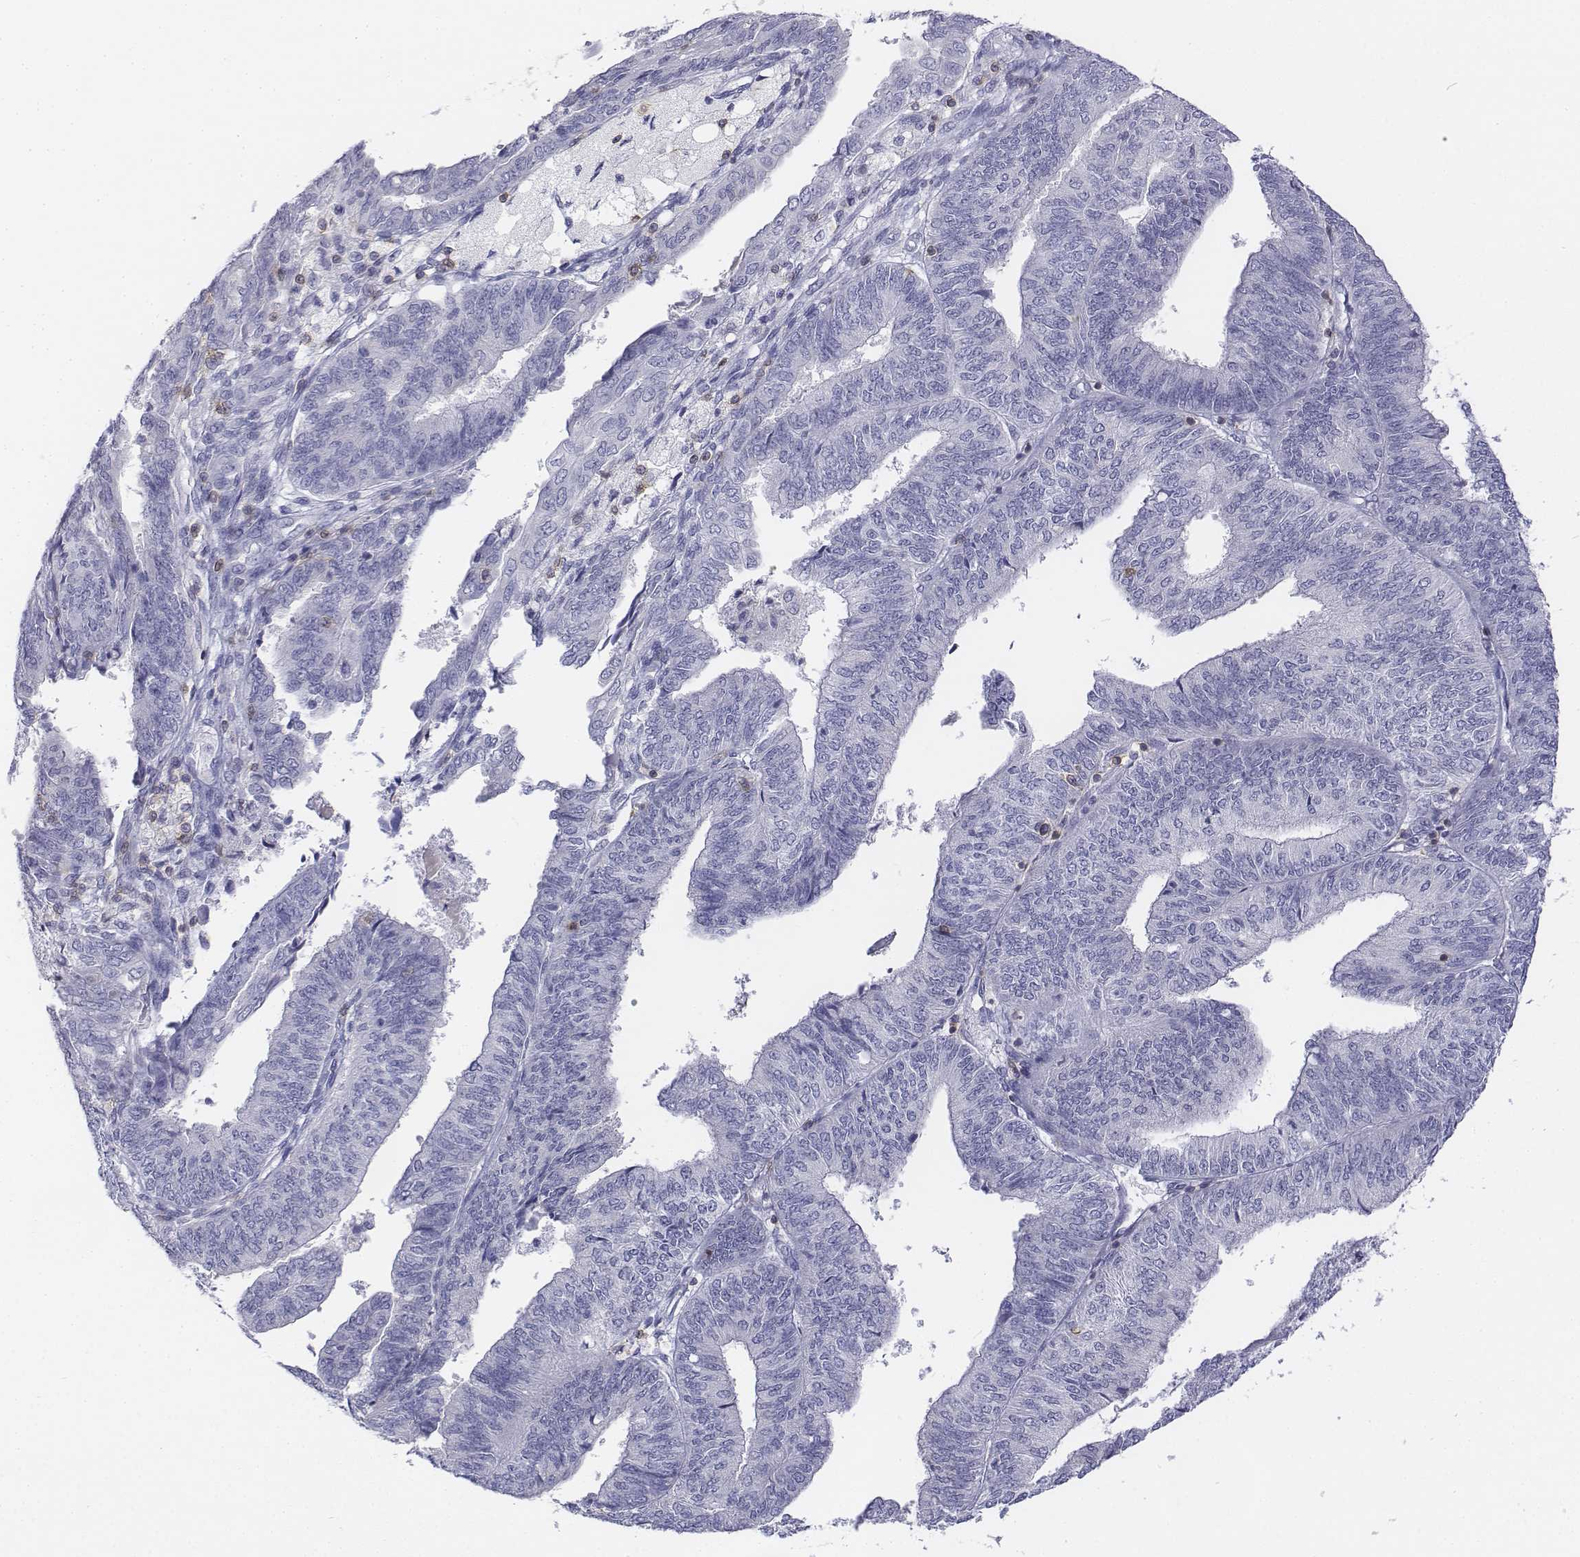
{"staining": {"intensity": "negative", "quantity": "none", "location": "none"}, "tissue": "endometrial cancer", "cell_type": "Tumor cells", "image_type": "cancer", "snomed": [{"axis": "morphology", "description": "Adenocarcinoma, NOS"}, {"axis": "topography", "description": "Endometrium"}], "caption": "Tumor cells show no significant staining in endometrial cancer (adenocarcinoma). (Stains: DAB (3,3'-diaminobenzidine) immunohistochemistry (IHC) with hematoxylin counter stain, Microscopy: brightfield microscopy at high magnification).", "gene": "CD3E", "patient": {"sex": "female", "age": 58}}